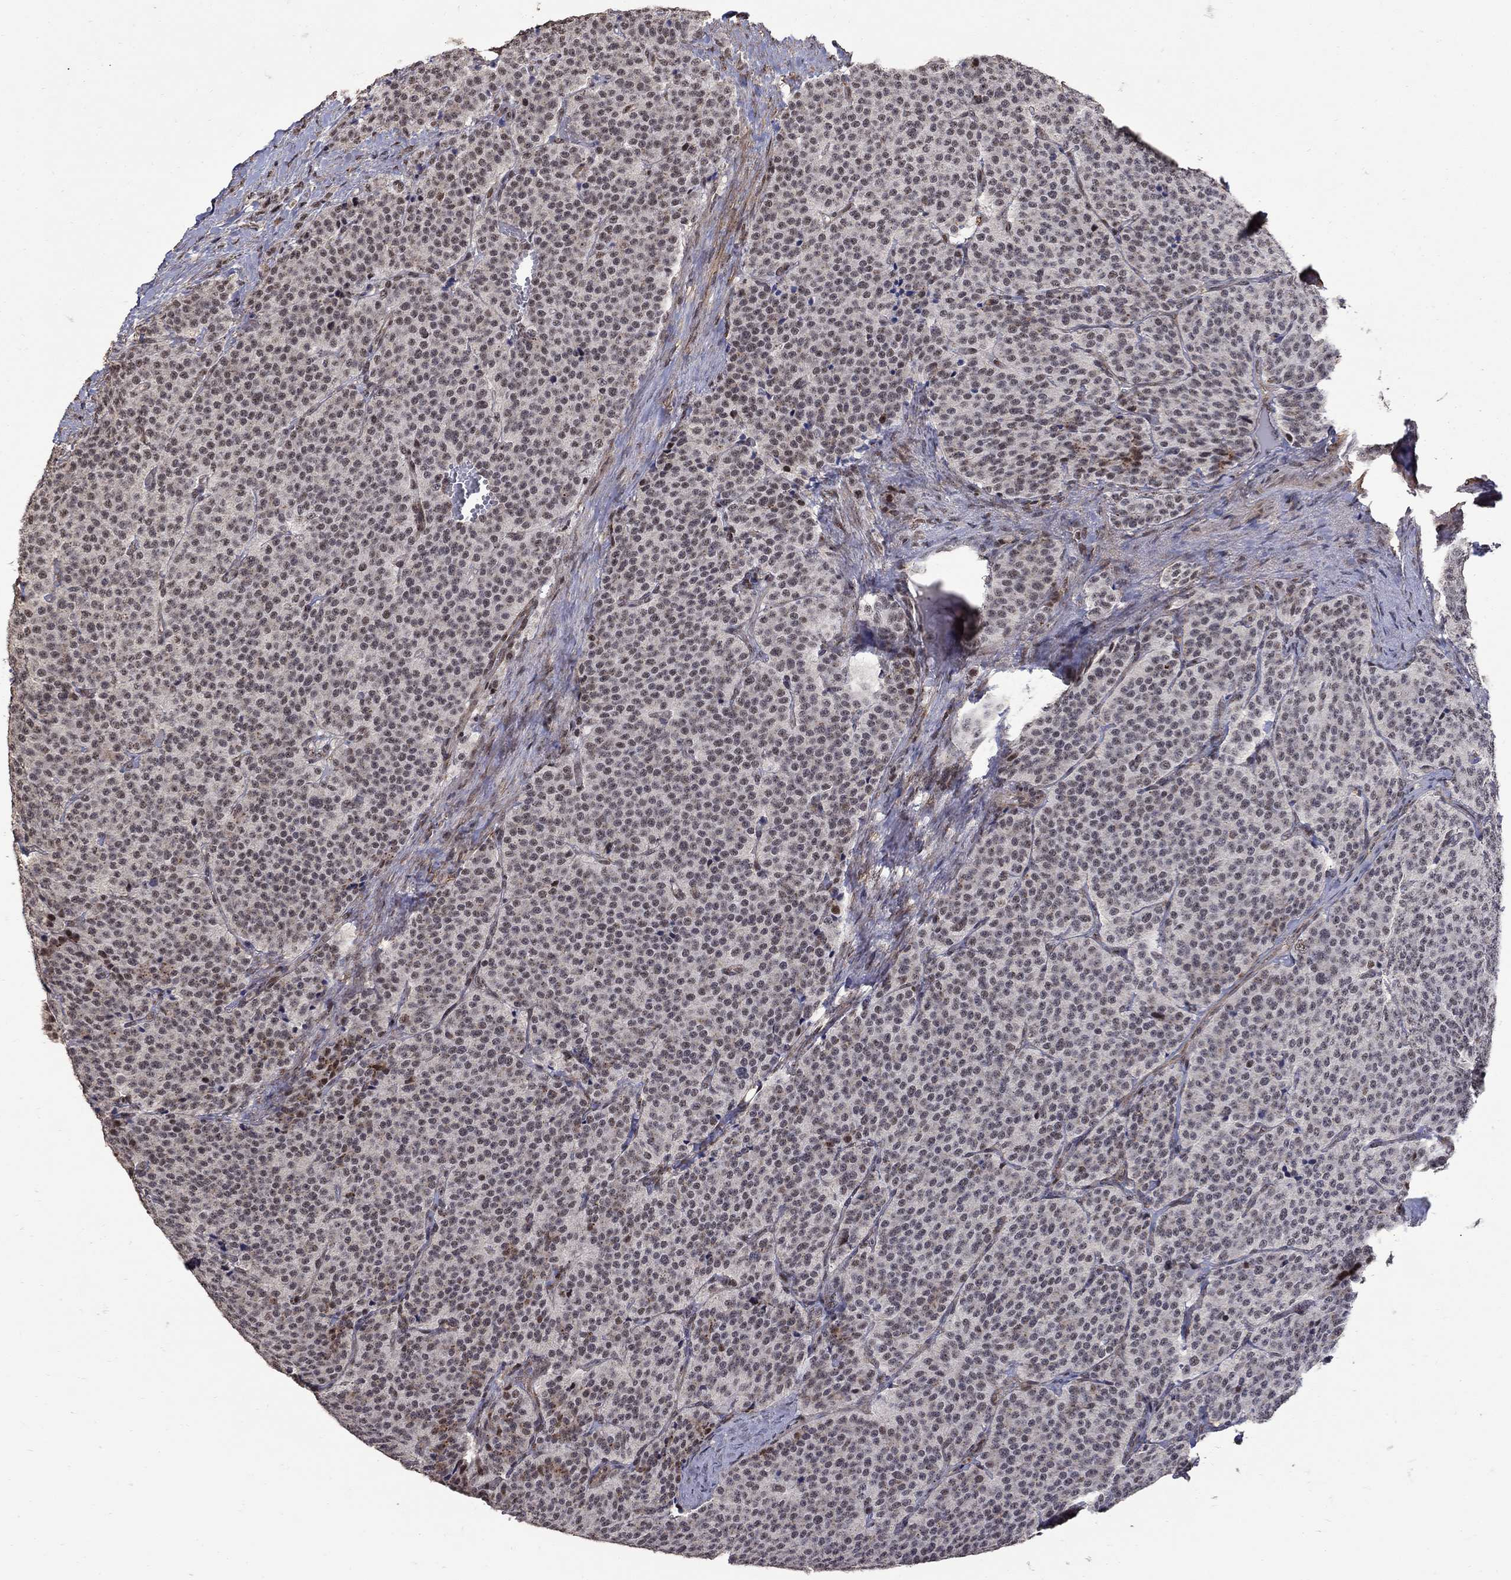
{"staining": {"intensity": "weak", "quantity": "25%-75%", "location": "nuclear"}, "tissue": "carcinoid", "cell_type": "Tumor cells", "image_type": "cancer", "snomed": [{"axis": "morphology", "description": "Carcinoid, malignant, NOS"}, {"axis": "topography", "description": "Small intestine"}], "caption": "Protein analysis of carcinoid (malignant) tissue displays weak nuclear staining in approximately 25%-75% of tumor cells.", "gene": "PNISR", "patient": {"sex": "female", "age": 58}}